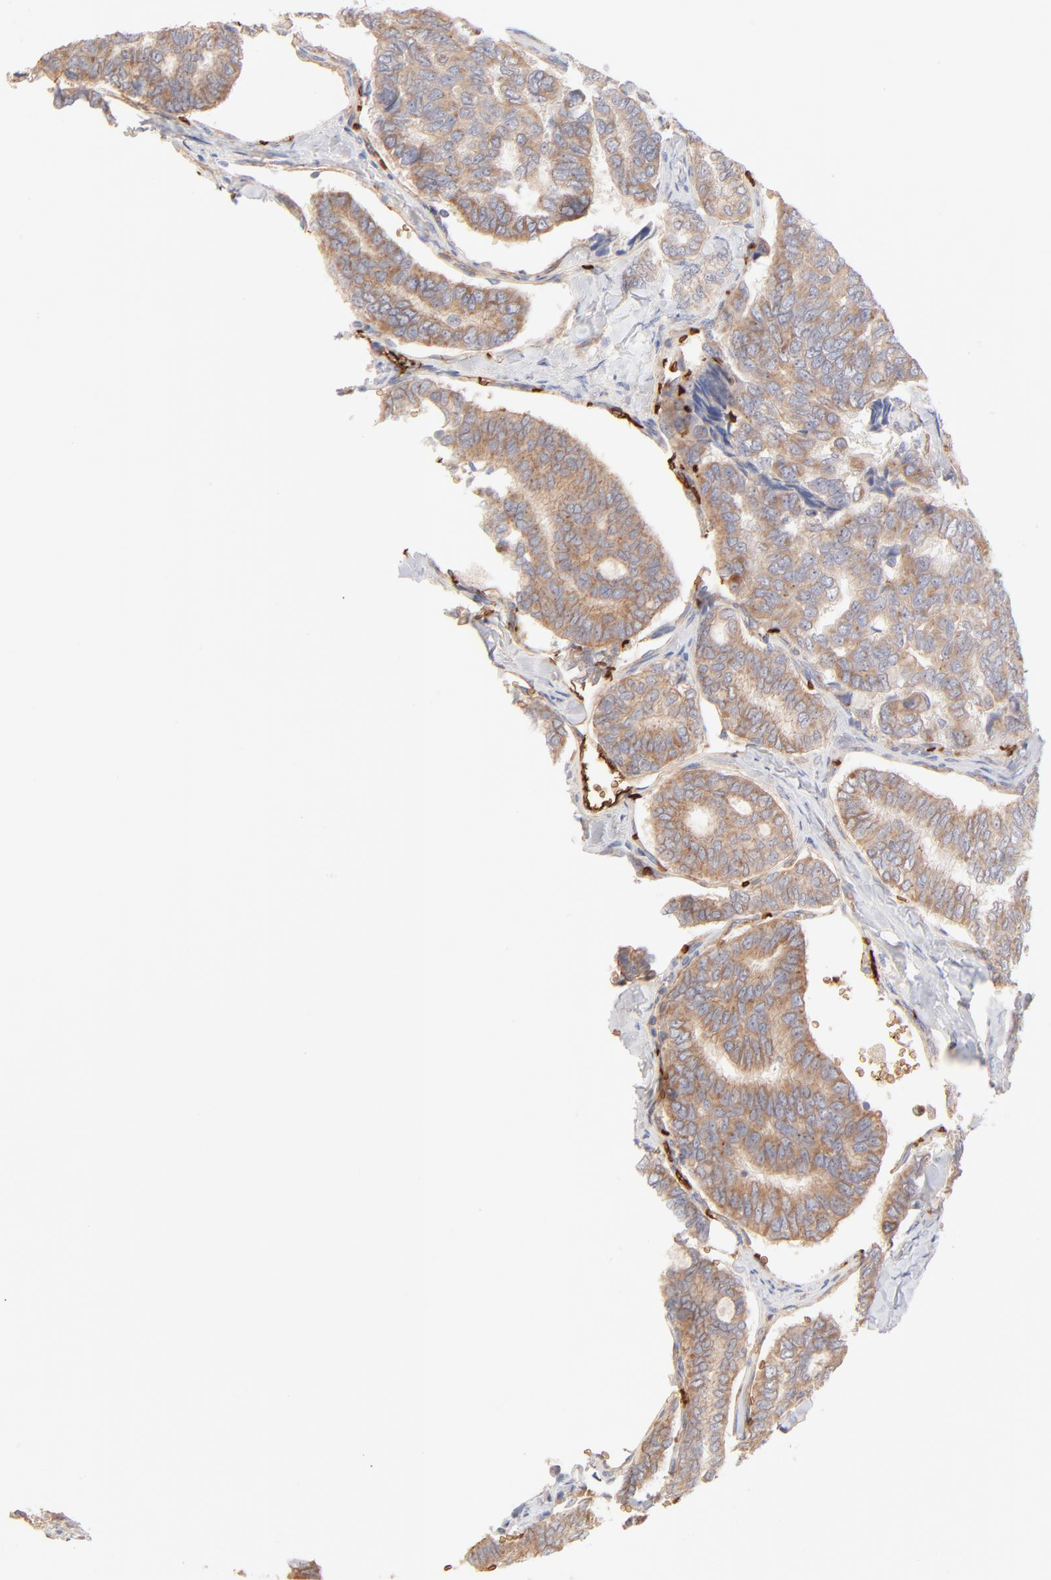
{"staining": {"intensity": "moderate", "quantity": ">75%", "location": "cytoplasmic/membranous"}, "tissue": "thyroid cancer", "cell_type": "Tumor cells", "image_type": "cancer", "snomed": [{"axis": "morphology", "description": "Papillary adenocarcinoma, NOS"}, {"axis": "topography", "description": "Thyroid gland"}], "caption": "Immunohistochemical staining of human thyroid papillary adenocarcinoma demonstrates medium levels of moderate cytoplasmic/membranous protein staining in approximately >75% of tumor cells.", "gene": "SPTB", "patient": {"sex": "female", "age": 35}}